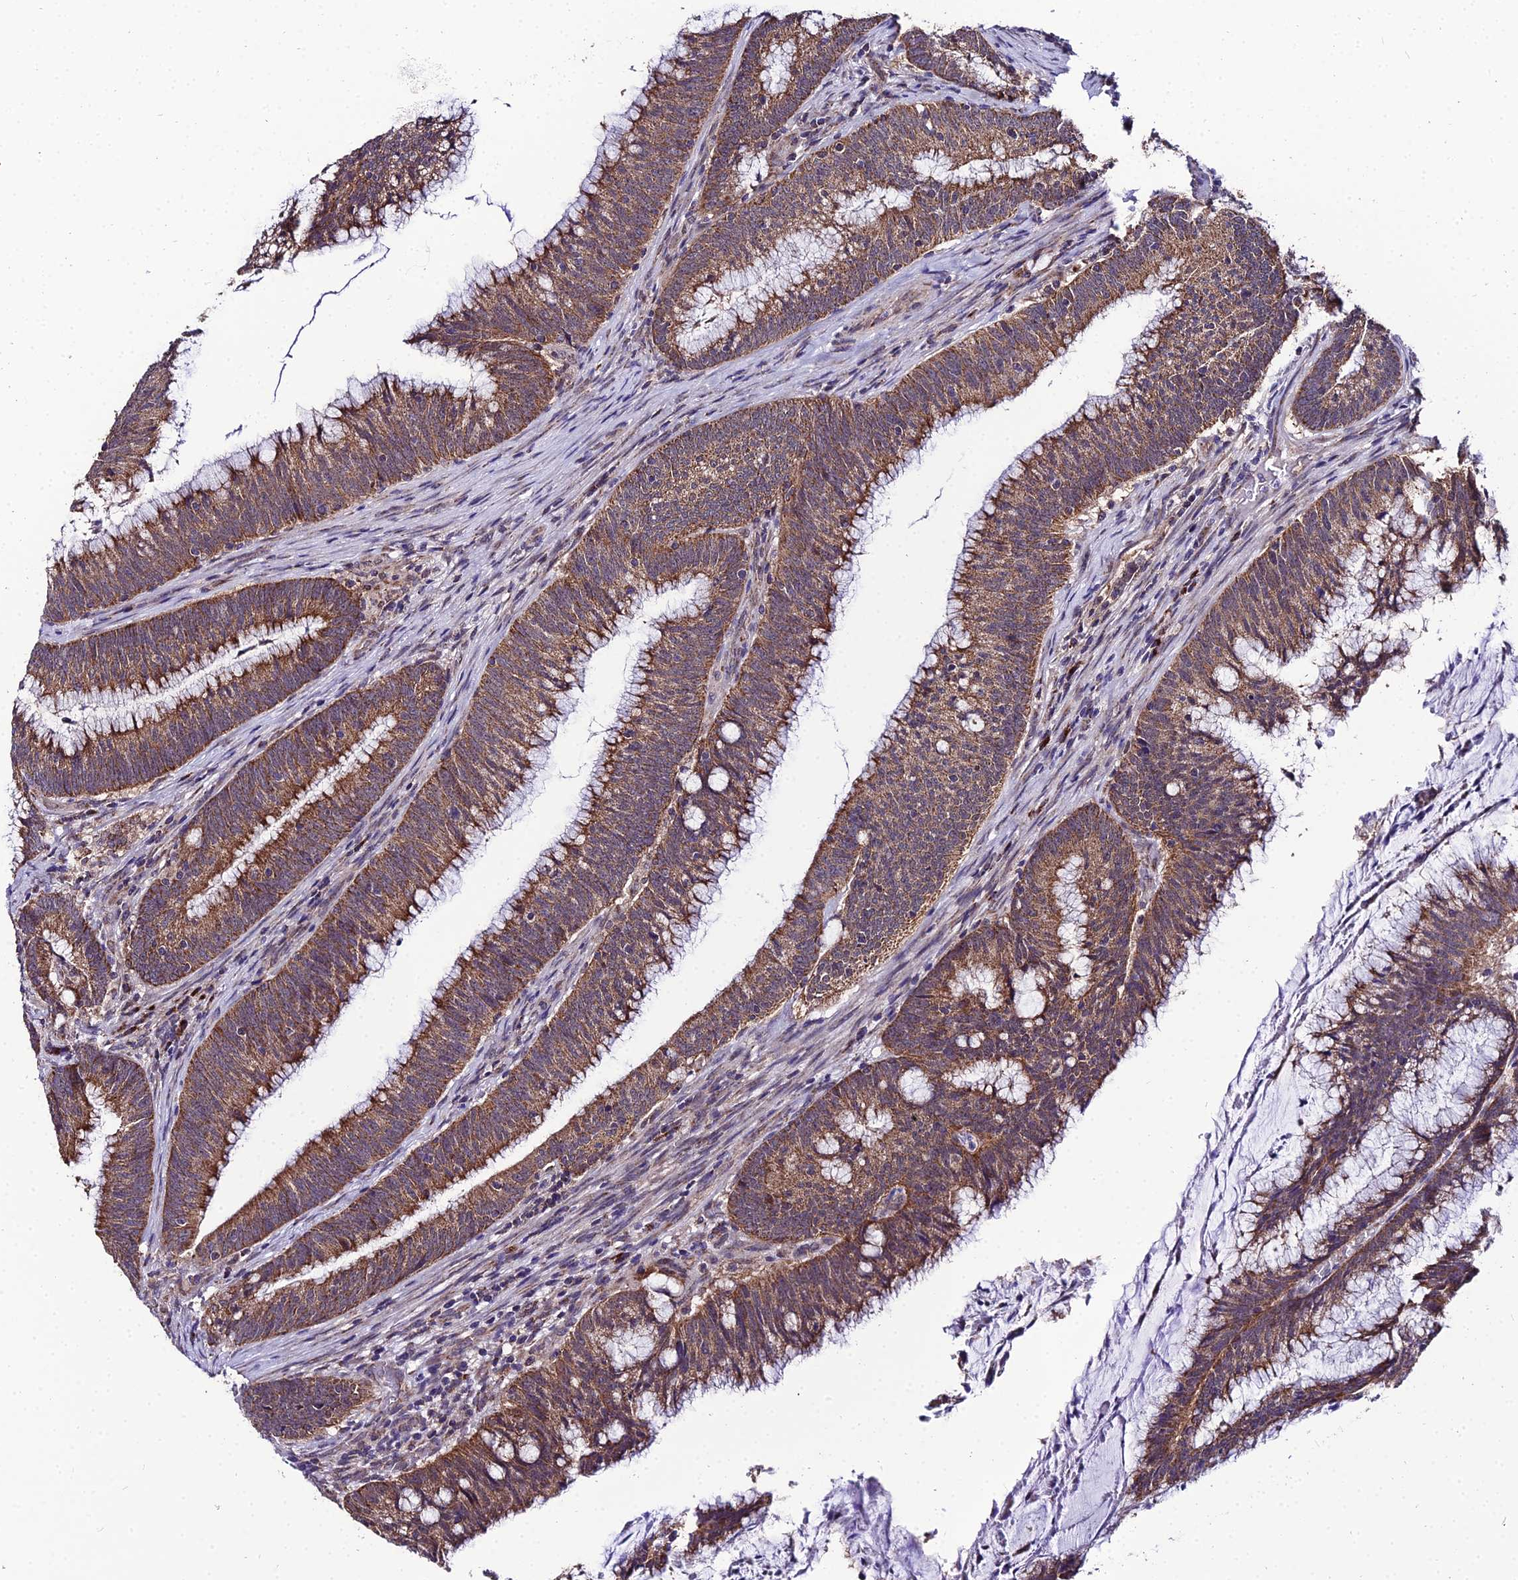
{"staining": {"intensity": "moderate", "quantity": ">75%", "location": "cytoplasmic/membranous"}, "tissue": "colorectal cancer", "cell_type": "Tumor cells", "image_type": "cancer", "snomed": [{"axis": "morphology", "description": "Adenocarcinoma, NOS"}, {"axis": "topography", "description": "Rectum"}], "caption": "Colorectal adenocarcinoma stained with a protein marker exhibits moderate staining in tumor cells.", "gene": "PSMD2", "patient": {"sex": "female", "age": 77}}